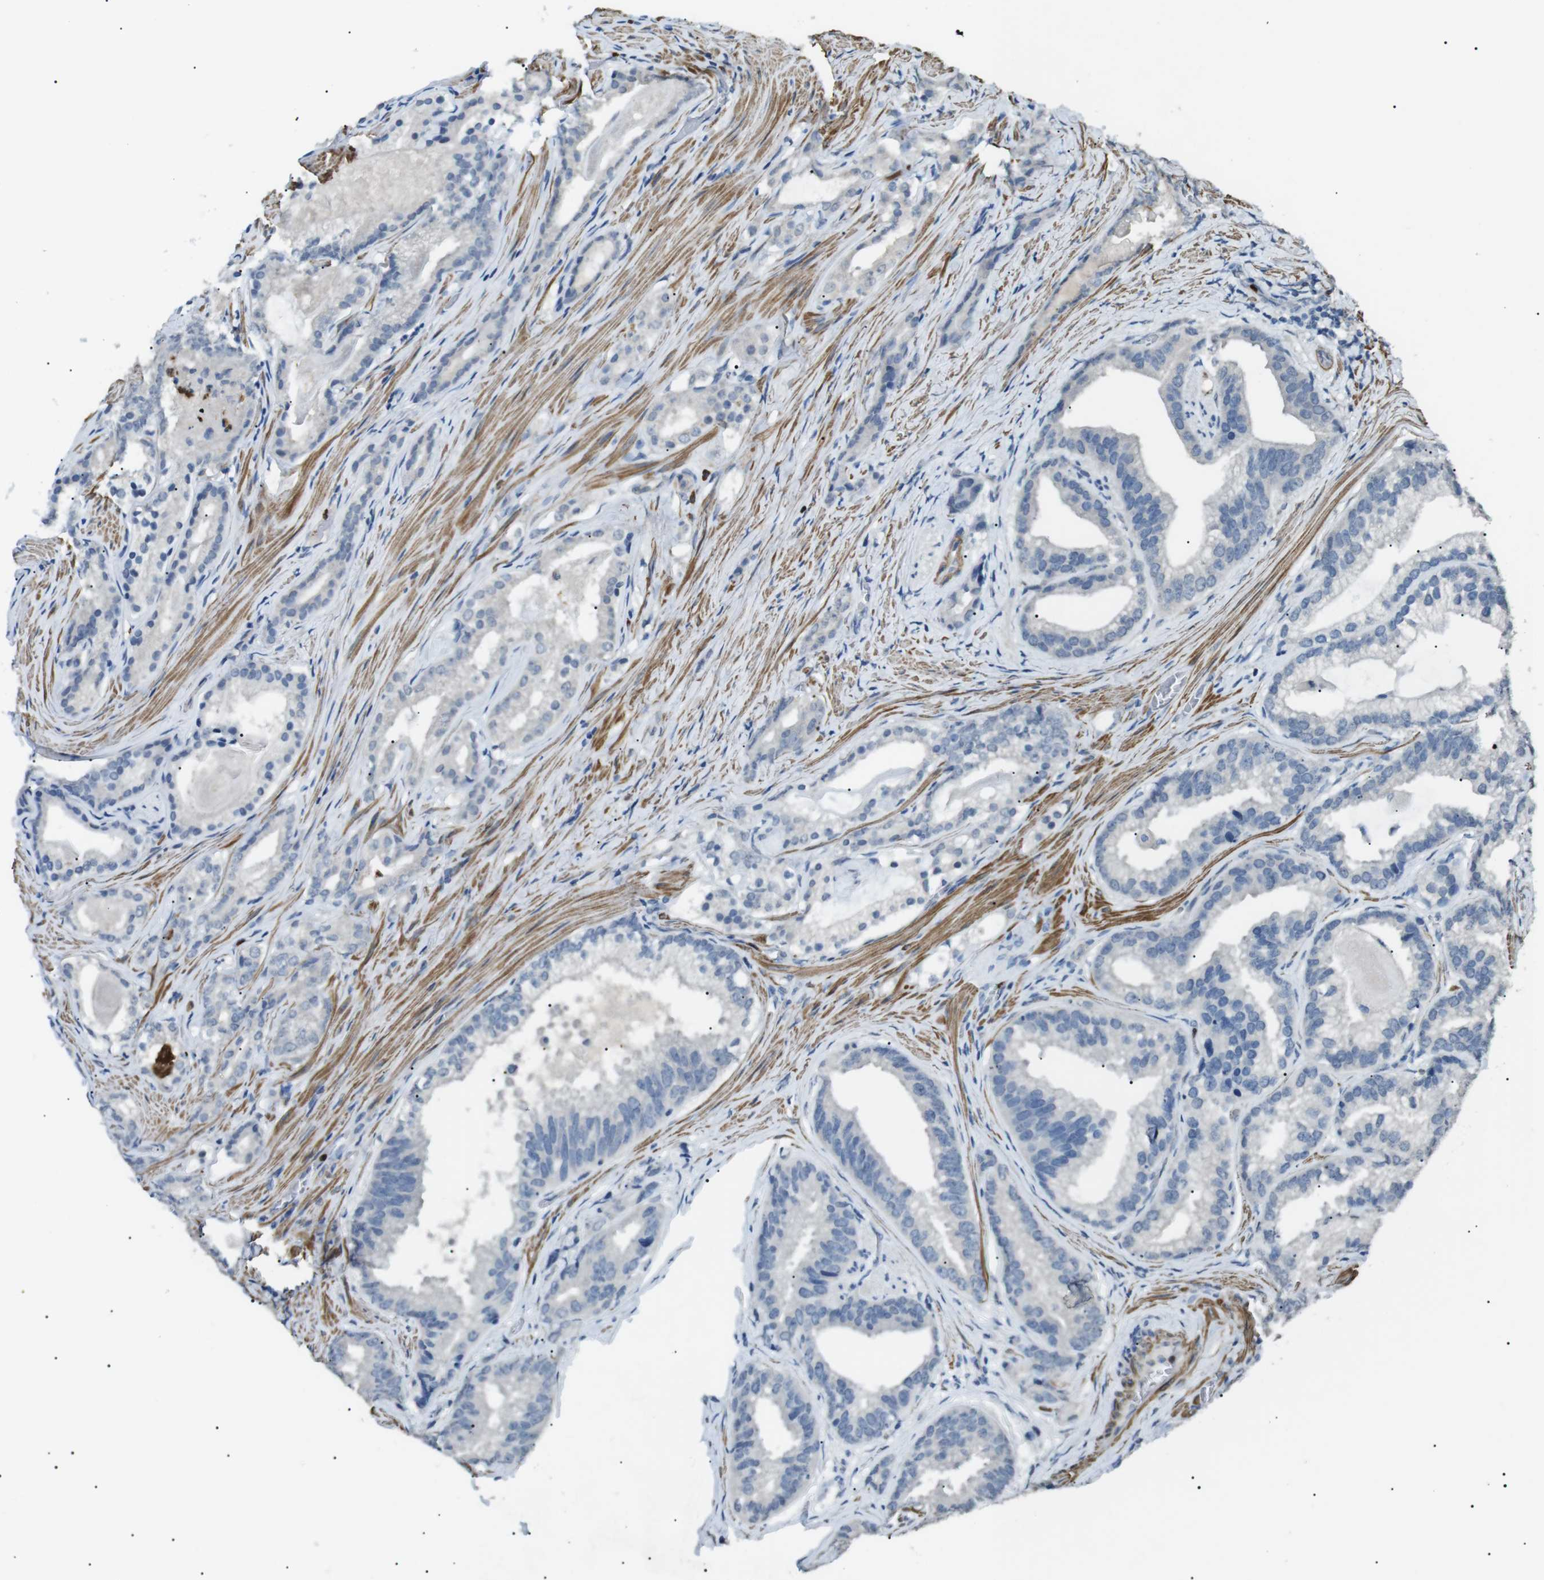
{"staining": {"intensity": "negative", "quantity": "none", "location": "none"}, "tissue": "prostate cancer", "cell_type": "Tumor cells", "image_type": "cancer", "snomed": [{"axis": "morphology", "description": "Adenocarcinoma, Low grade"}, {"axis": "topography", "description": "Prostate"}], "caption": "Adenocarcinoma (low-grade) (prostate) was stained to show a protein in brown. There is no significant positivity in tumor cells.", "gene": "GZMM", "patient": {"sex": "male", "age": 59}}